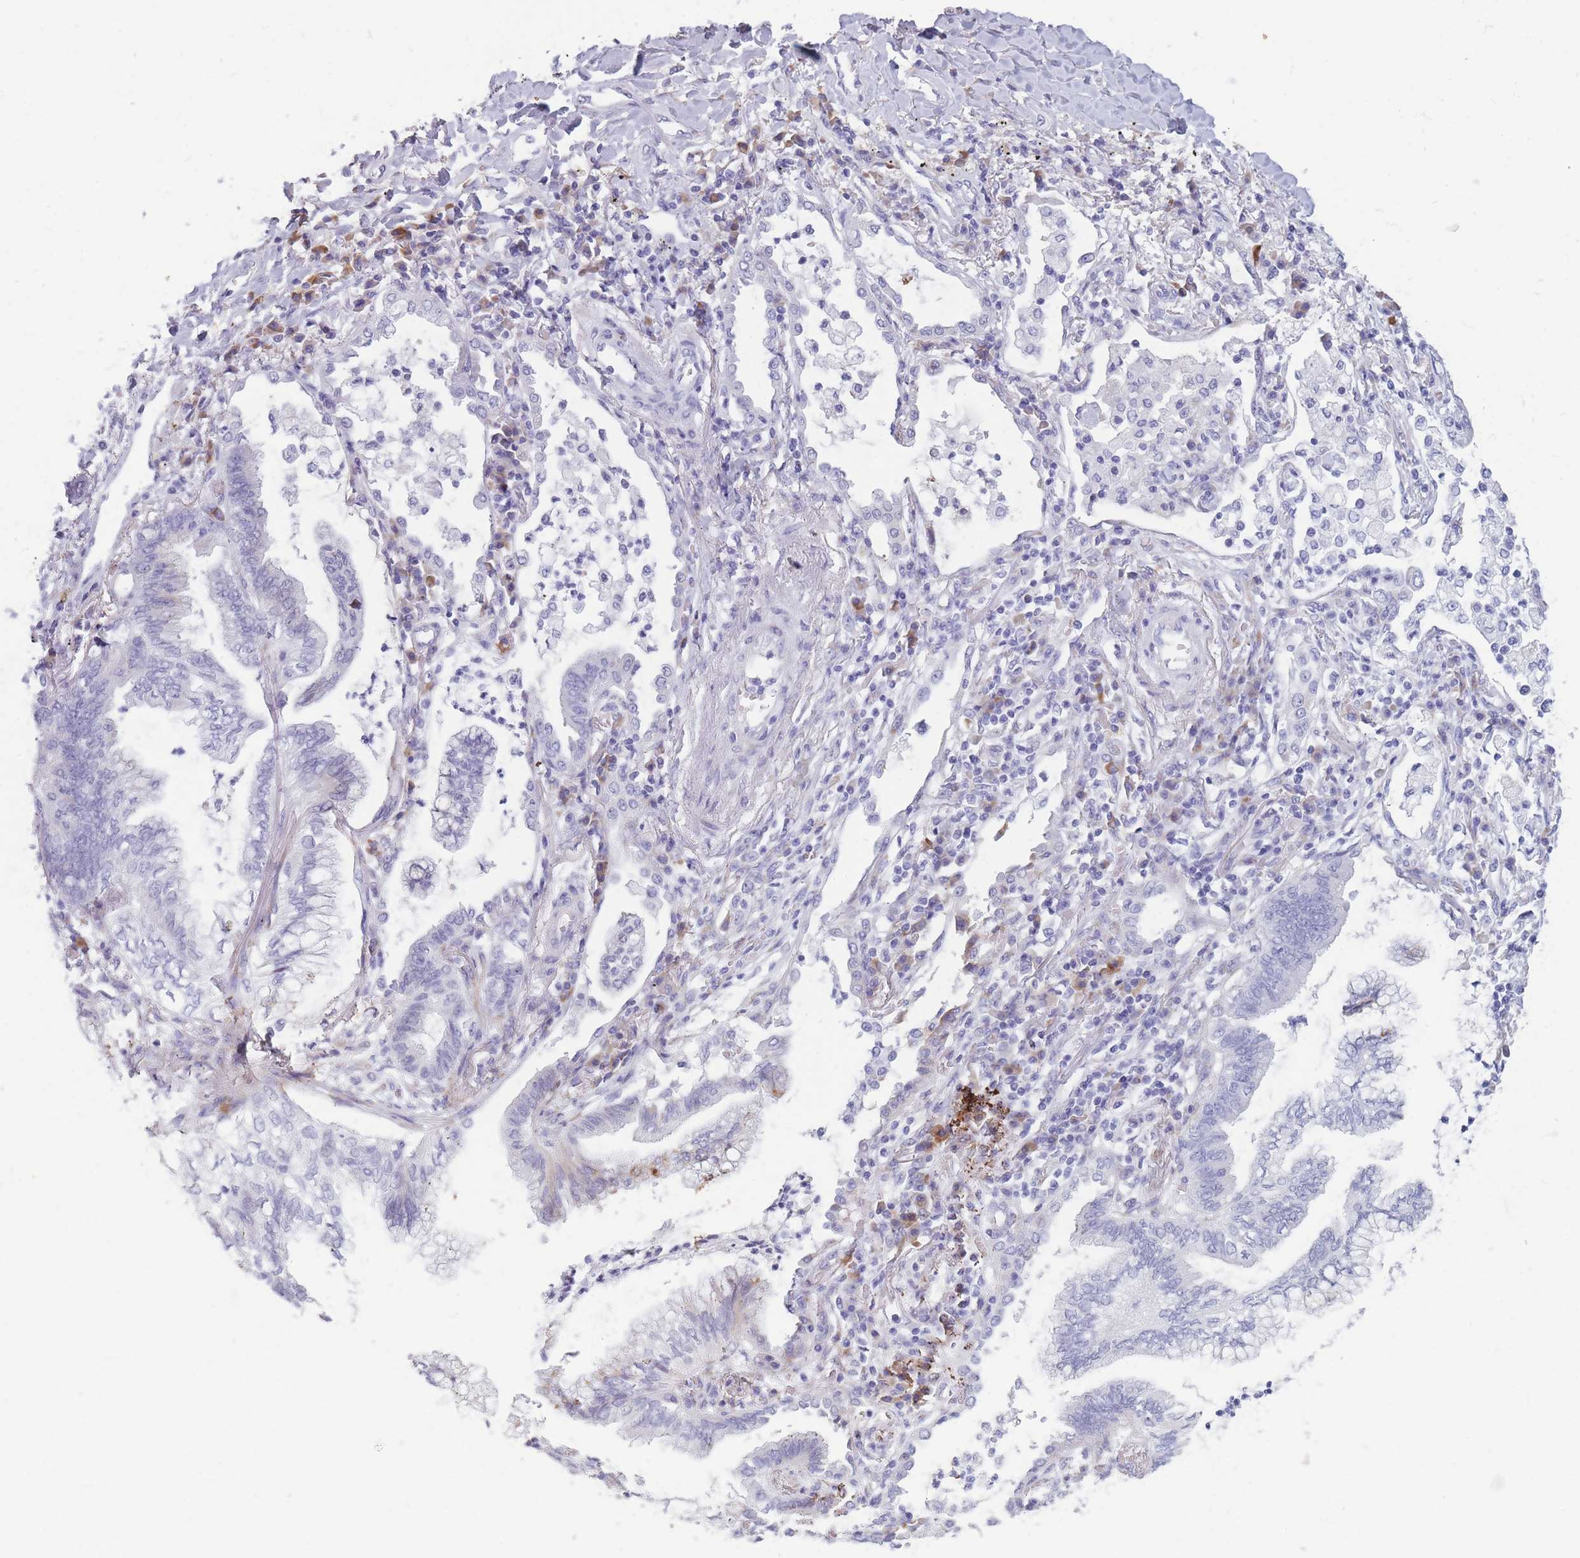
{"staining": {"intensity": "negative", "quantity": "none", "location": "none"}, "tissue": "lung cancer", "cell_type": "Tumor cells", "image_type": "cancer", "snomed": [{"axis": "morphology", "description": "Adenocarcinoma, NOS"}, {"axis": "topography", "description": "Lung"}], "caption": "Immunohistochemistry (IHC) micrograph of neoplastic tissue: lung cancer (adenocarcinoma) stained with DAB shows no significant protein expression in tumor cells. (Brightfield microscopy of DAB IHC at high magnification).", "gene": "COL27A1", "patient": {"sex": "female", "age": 70}}